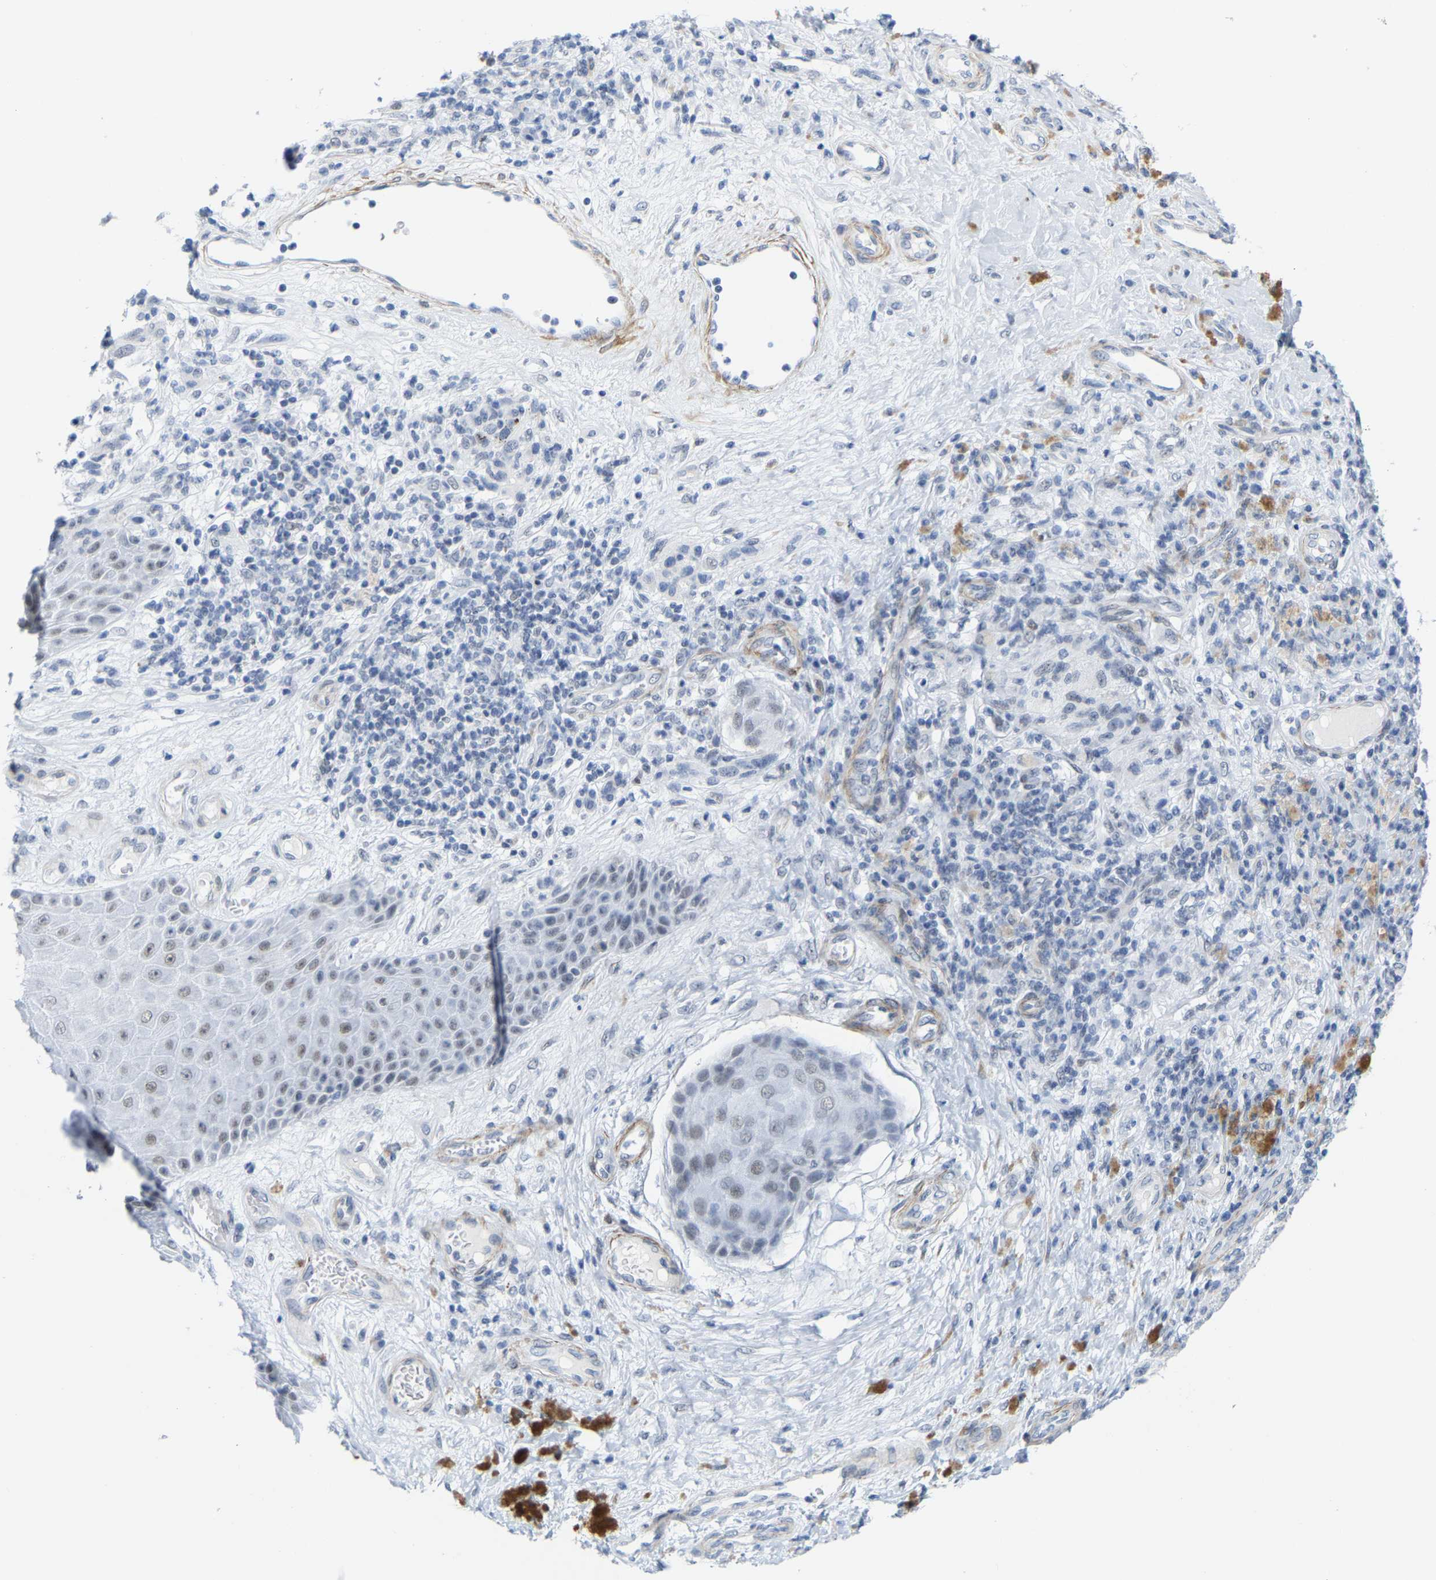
{"staining": {"intensity": "negative", "quantity": "none", "location": "none"}, "tissue": "melanoma", "cell_type": "Tumor cells", "image_type": "cancer", "snomed": [{"axis": "morphology", "description": "Malignant melanoma, NOS"}, {"axis": "topography", "description": "Skin"}], "caption": "A photomicrograph of human malignant melanoma is negative for staining in tumor cells. The staining is performed using DAB brown chromogen with nuclei counter-stained in using hematoxylin.", "gene": "FAM180A", "patient": {"sex": "female", "age": 73}}